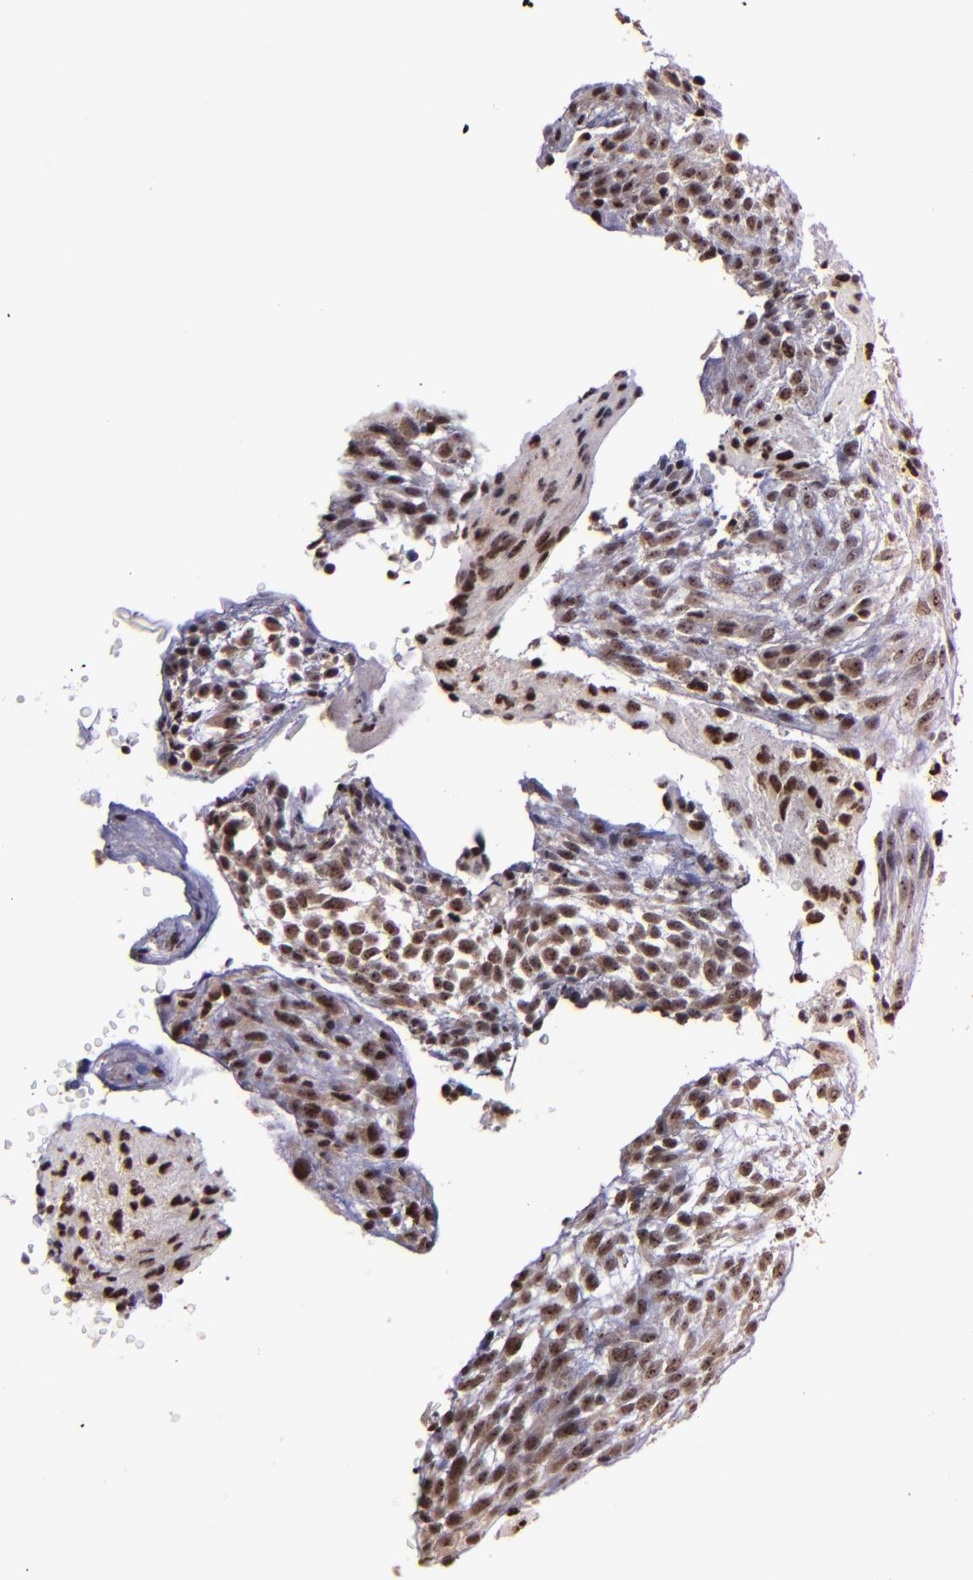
{"staining": {"intensity": "moderate", "quantity": "25%-75%", "location": "cytoplasmic/membranous,nuclear"}, "tissue": "glioma", "cell_type": "Tumor cells", "image_type": "cancer", "snomed": [{"axis": "morphology", "description": "Glioma, malignant, High grade"}, {"axis": "topography", "description": "Cerebral cortex"}], "caption": "High-magnification brightfield microscopy of glioma stained with DAB (brown) and counterstained with hematoxylin (blue). tumor cells exhibit moderate cytoplasmic/membranous and nuclear positivity is identified in approximately25%-75% of cells.", "gene": "CECR2", "patient": {"sex": "female", "age": 55}}